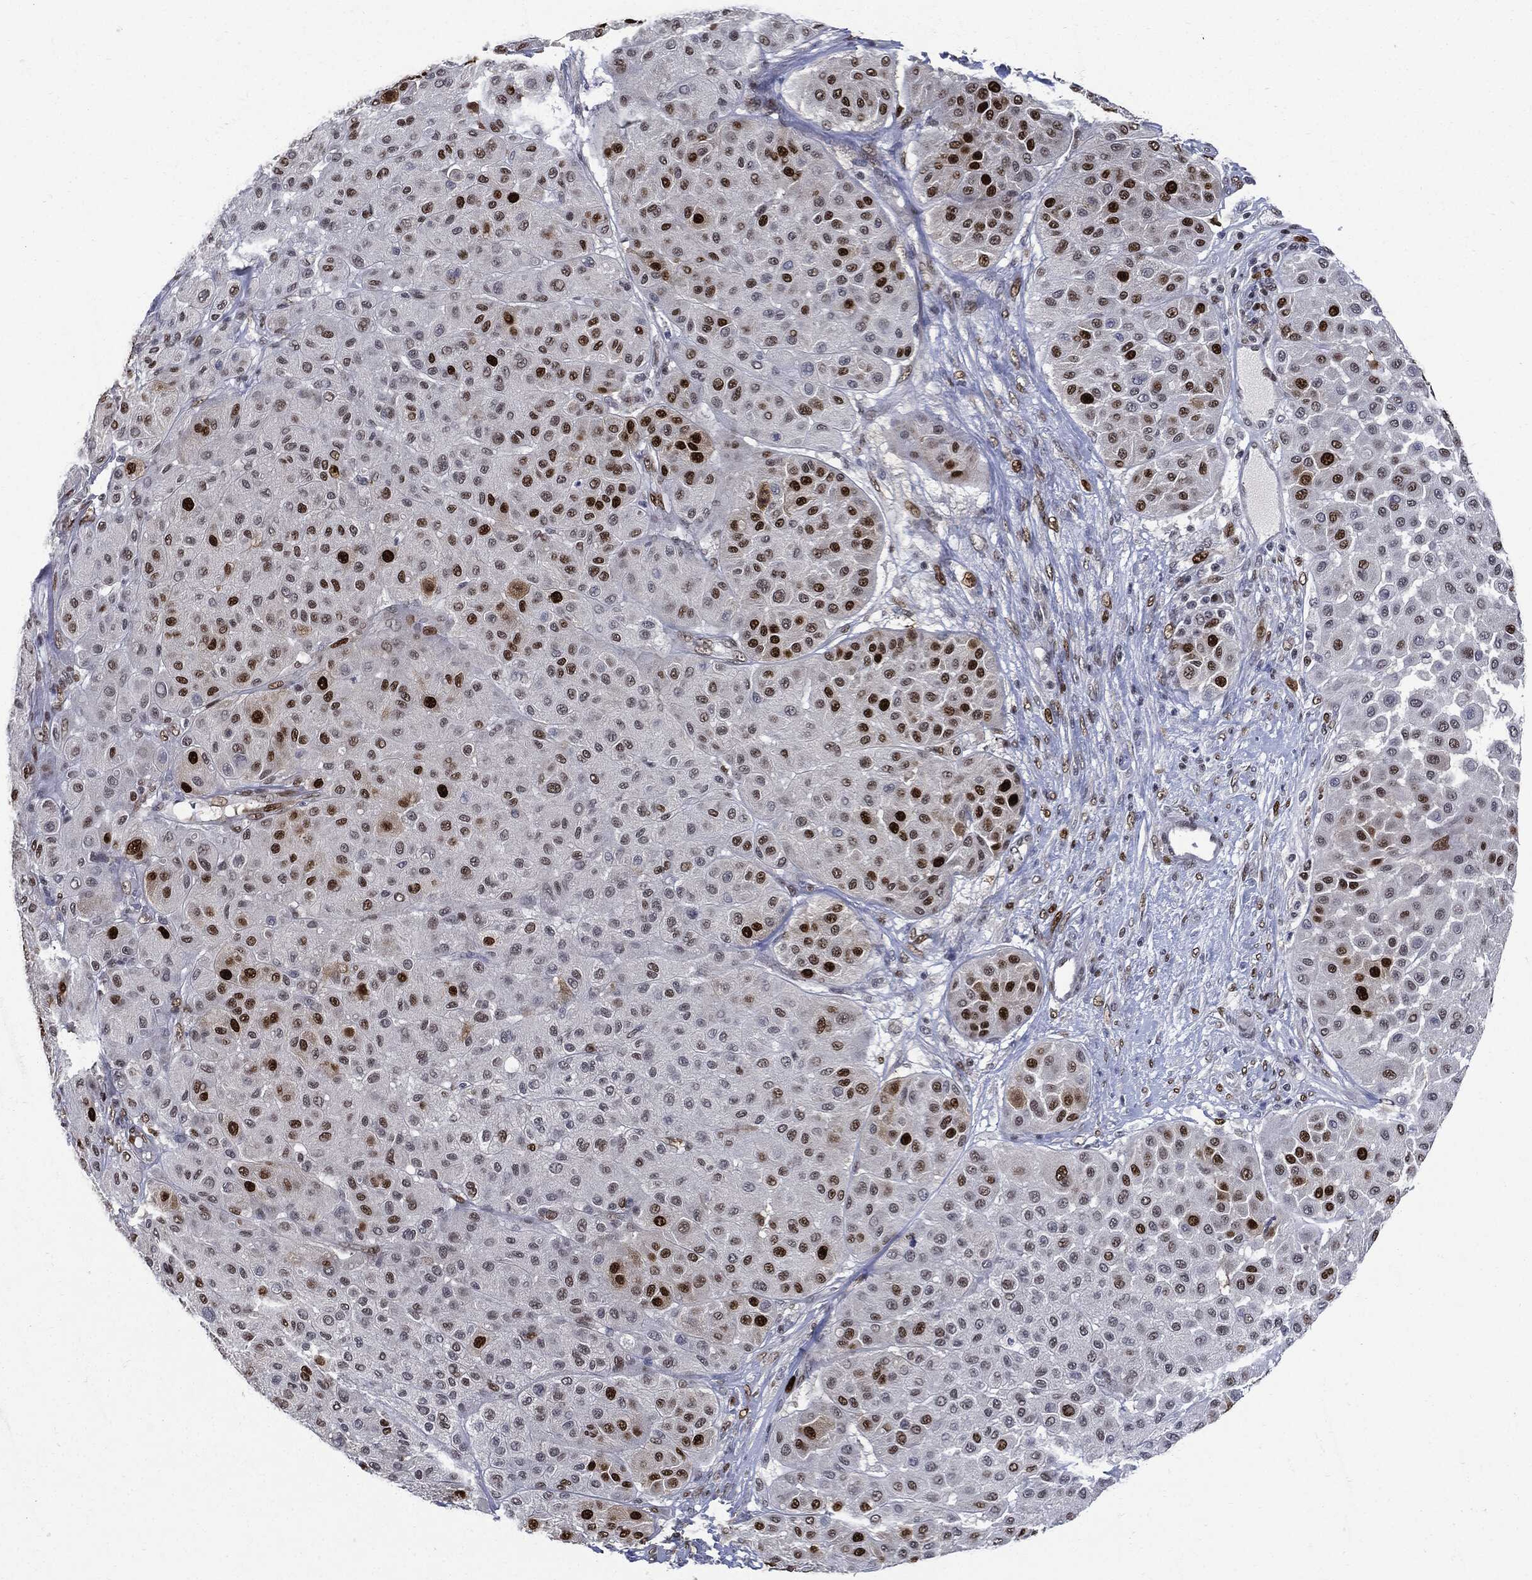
{"staining": {"intensity": "strong", "quantity": "<25%", "location": "nuclear"}, "tissue": "melanoma", "cell_type": "Tumor cells", "image_type": "cancer", "snomed": [{"axis": "morphology", "description": "Malignant melanoma, Metastatic site"}, {"axis": "topography", "description": "Smooth muscle"}], "caption": "About <25% of tumor cells in melanoma reveal strong nuclear protein staining as visualized by brown immunohistochemical staining.", "gene": "PCNA", "patient": {"sex": "male", "age": 41}}